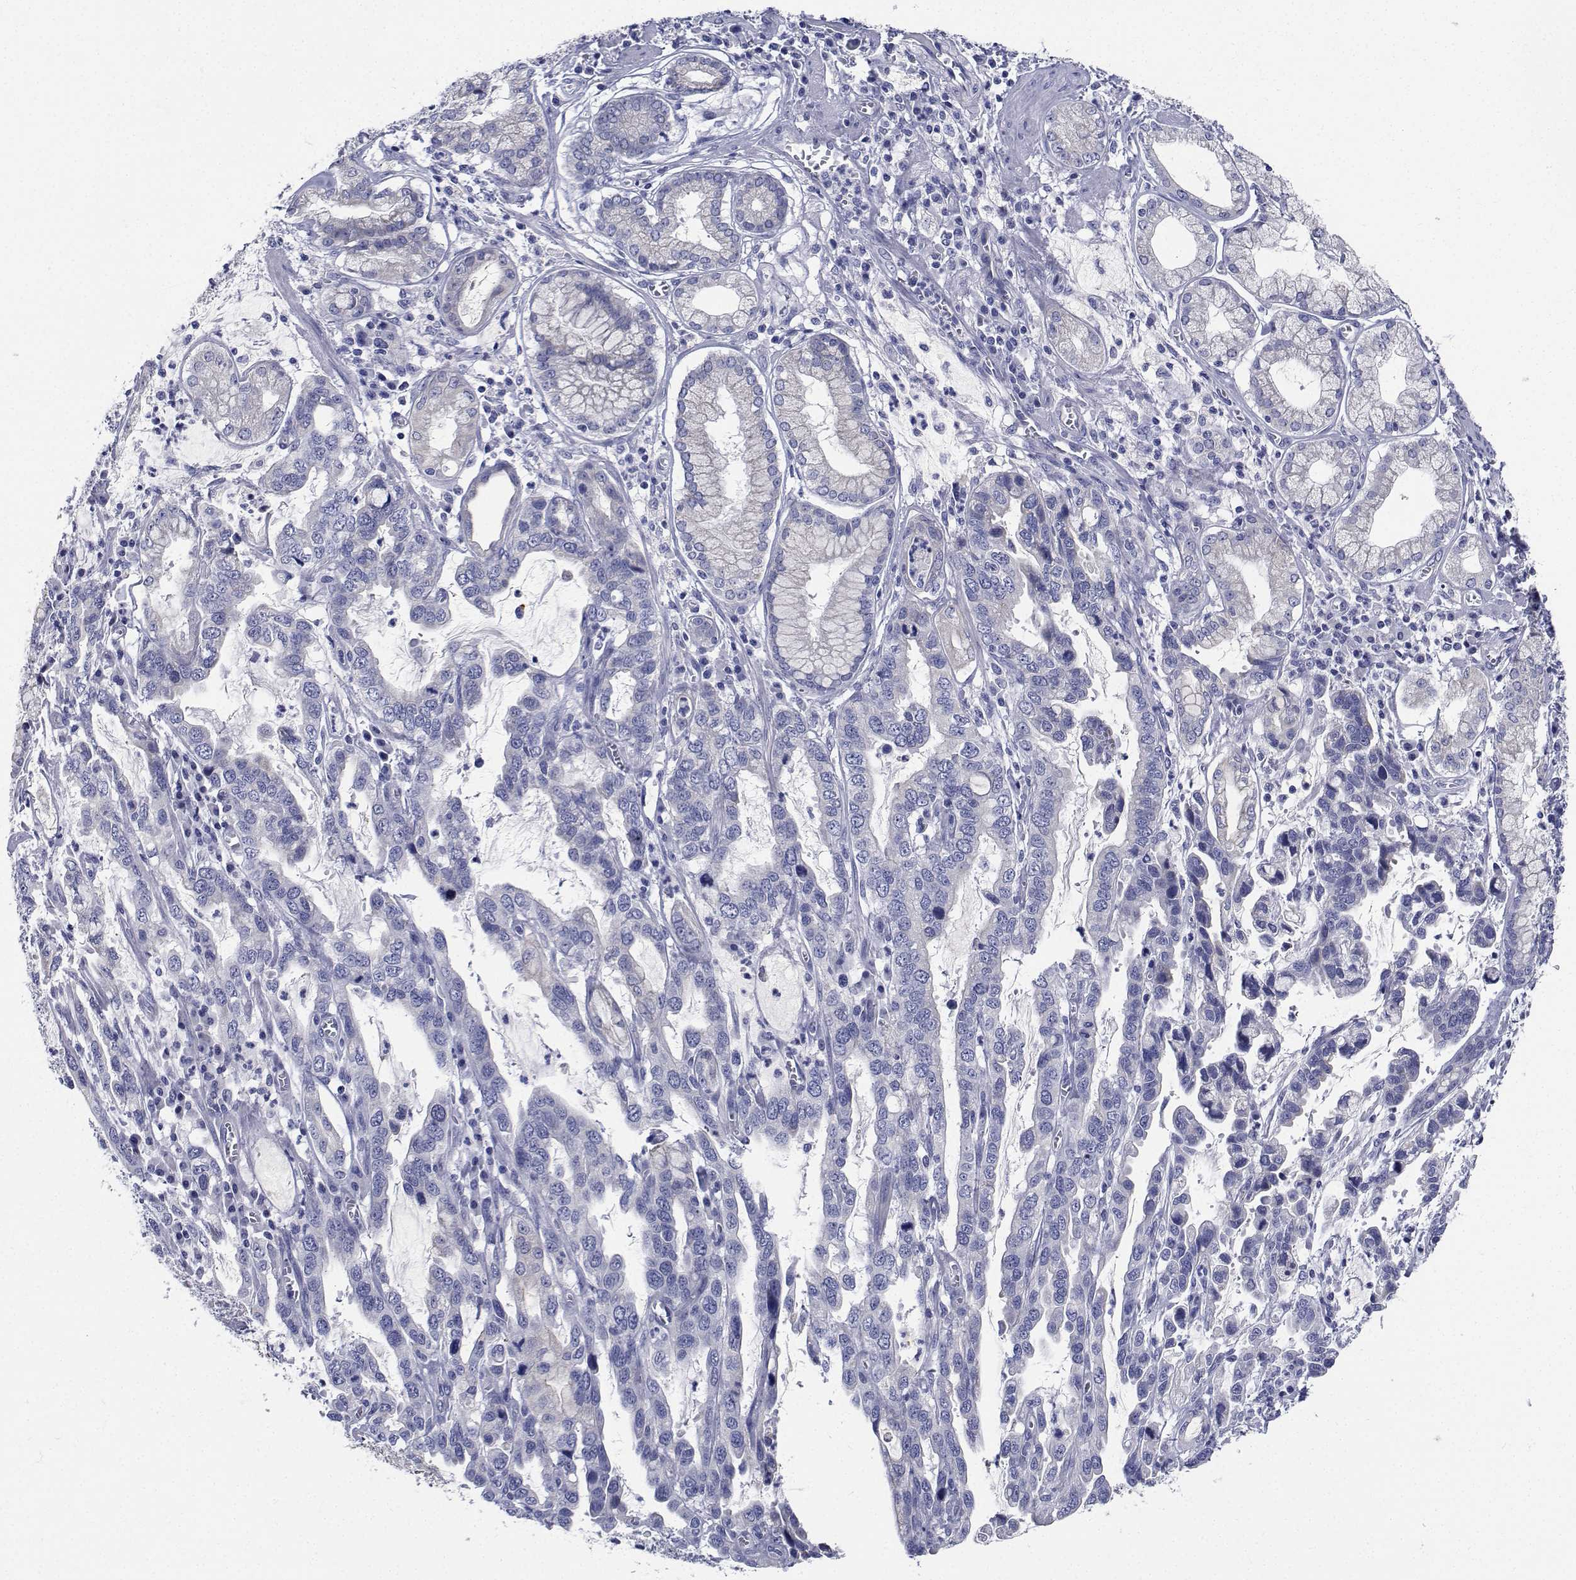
{"staining": {"intensity": "negative", "quantity": "none", "location": "none"}, "tissue": "stomach cancer", "cell_type": "Tumor cells", "image_type": "cancer", "snomed": [{"axis": "morphology", "description": "Adenocarcinoma, NOS"}, {"axis": "topography", "description": "Stomach, lower"}], "caption": "DAB (3,3'-diaminobenzidine) immunohistochemical staining of human stomach cancer shows no significant staining in tumor cells. The staining is performed using DAB (3,3'-diaminobenzidine) brown chromogen with nuclei counter-stained in using hematoxylin.", "gene": "CDHR3", "patient": {"sex": "female", "age": 76}}